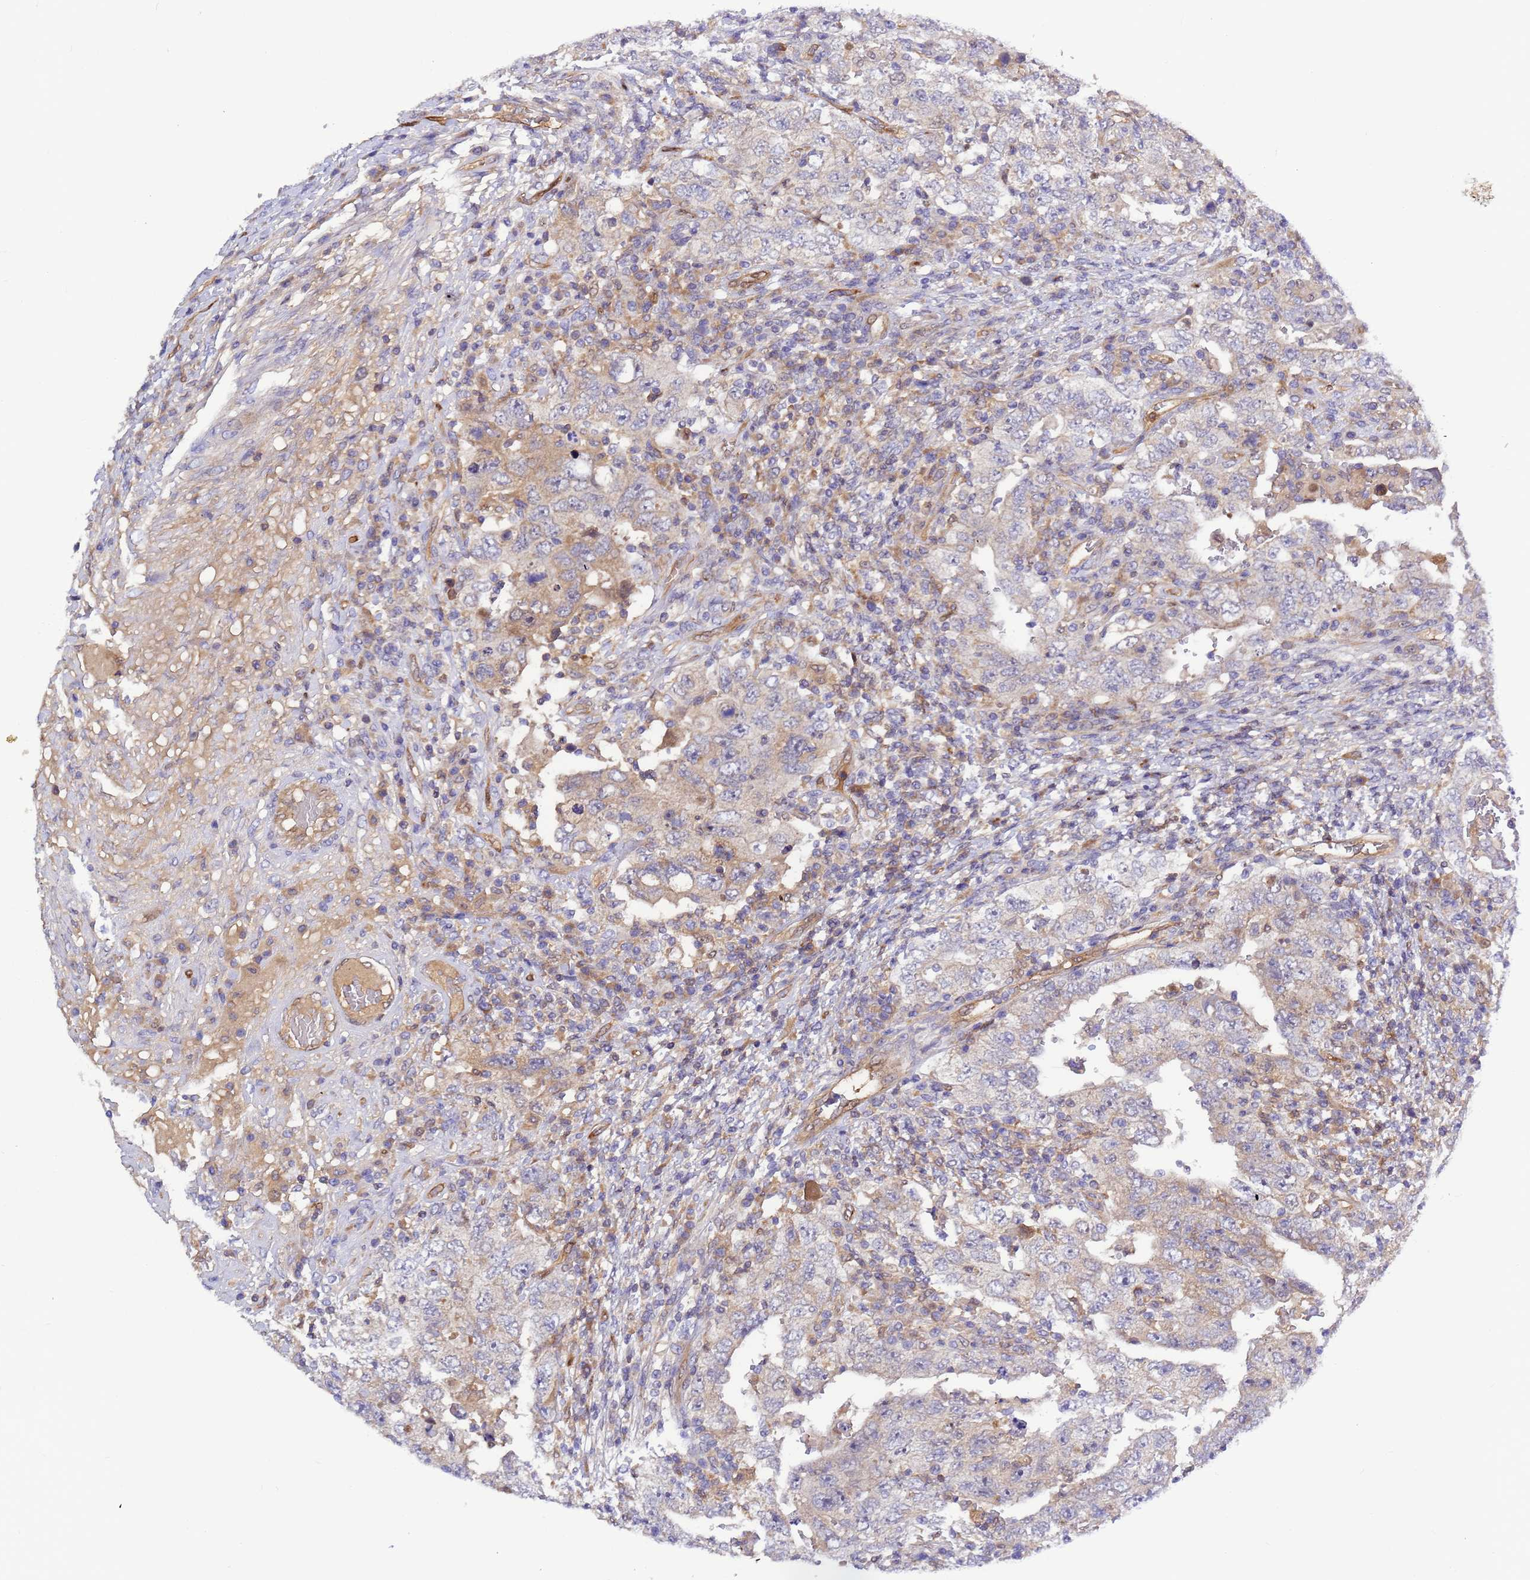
{"staining": {"intensity": "weak", "quantity": "<25%", "location": "cytoplasmic/membranous"}, "tissue": "testis cancer", "cell_type": "Tumor cells", "image_type": "cancer", "snomed": [{"axis": "morphology", "description": "Carcinoma, Embryonal, NOS"}, {"axis": "topography", "description": "Testis"}], "caption": "High power microscopy histopathology image of an immunohistochemistry micrograph of testis cancer, revealing no significant positivity in tumor cells. (DAB IHC, high magnification).", "gene": "FOXRED1", "patient": {"sex": "male", "age": 26}}